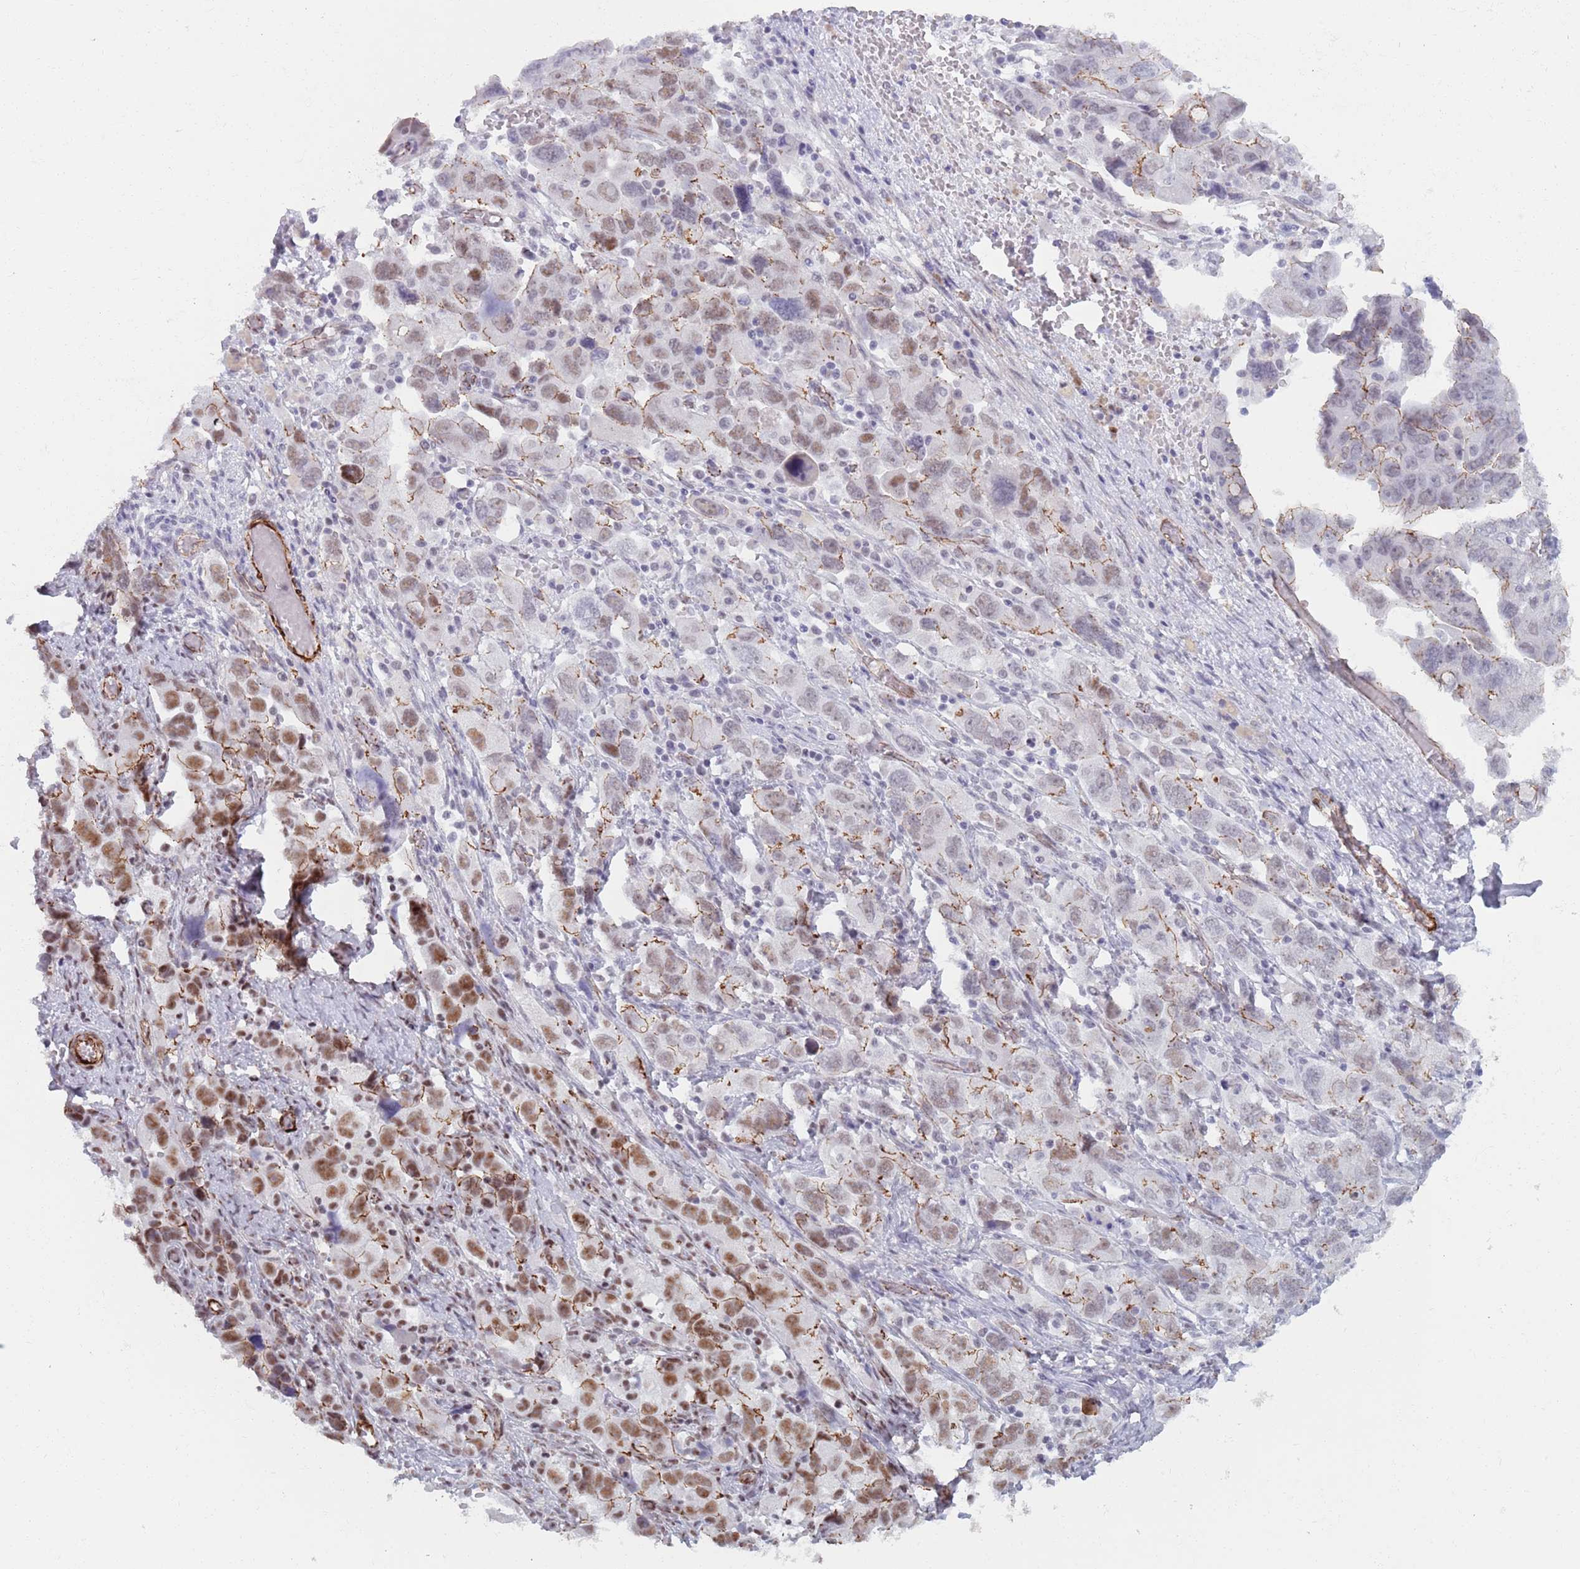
{"staining": {"intensity": "moderate", "quantity": "25%-75%", "location": "cytoplasmic/membranous,nuclear"}, "tissue": "ovarian cancer", "cell_type": "Tumor cells", "image_type": "cancer", "snomed": [{"axis": "morphology", "description": "Carcinoma, NOS"}, {"axis": "morphology", "description": "Cystadenocarcinoma, serous, NOS"}, {"axis": "topography", "description": "Ovary"}], "caption": "Immunohistochemistry (IHC) (DAB (3,3'-diaminobenzidine)) staining of human ovarian cancer demonstrates moderate cytoplasmic/membranous and nuclear protein expression in approximately 25%-75% of tumor cells.", "gene": "OR5A2", "patient": {"sex": "female", "age": 69}}